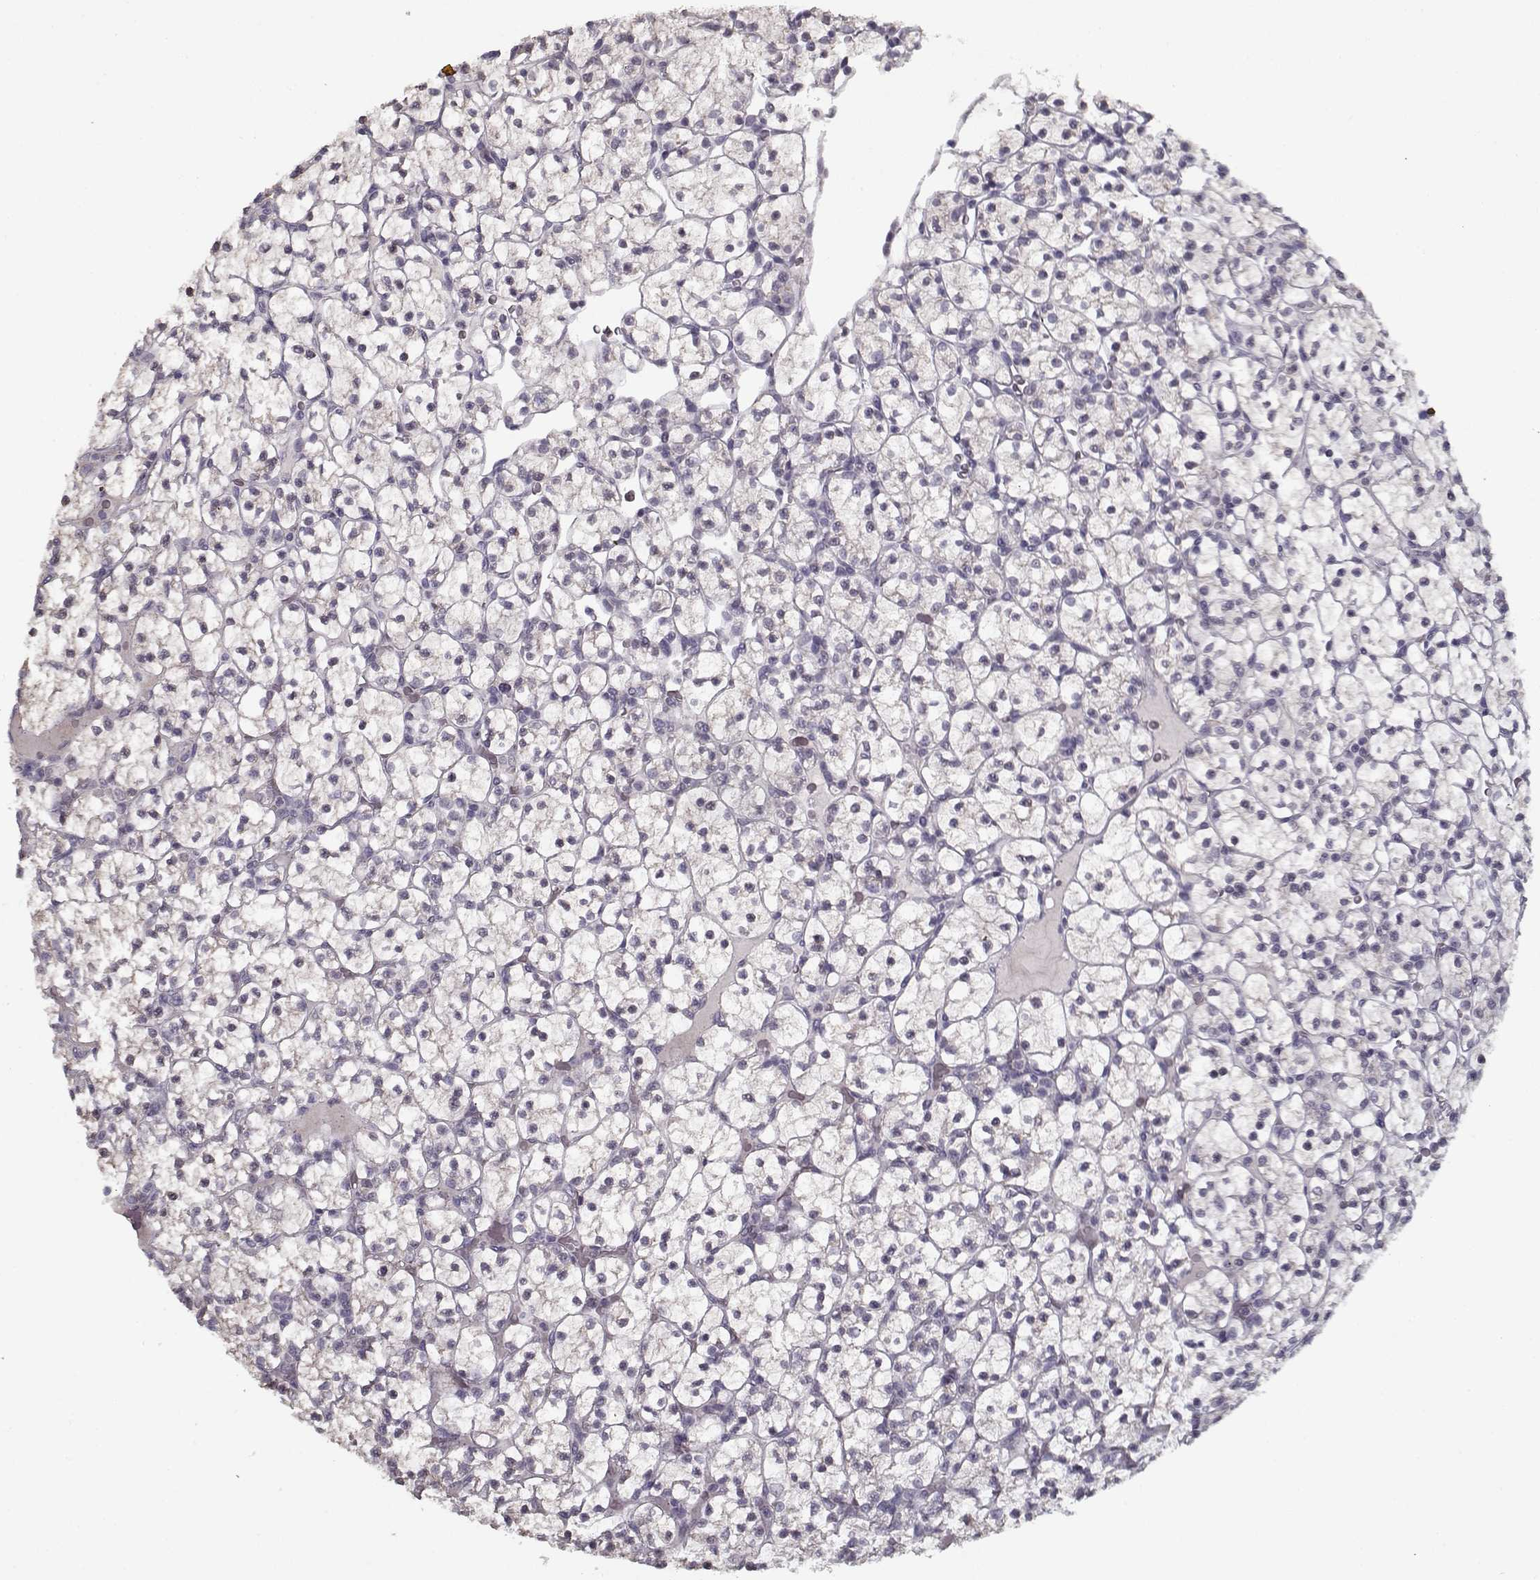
{"staining": {"intensity": "negative", "quantity": "none", "location": "none"}, "tissue": "renal cancer", "cell_type": "Tumor cells", "image_type": "cancer", "snomed": [{"axis": "morphology", "description": "Adenocarcinoma, NOS"}, {"axis": "topography", "description": "Kidney"}], "caption": "IHC histopathology image of neoplastic tissue: renal cancer stained with DAB (3,3'-diaminobenzidine) displays no significant protein positivity in tumor cells.", "gene": "LAMA2", "patient": {"sex": "female", "age": 89}}